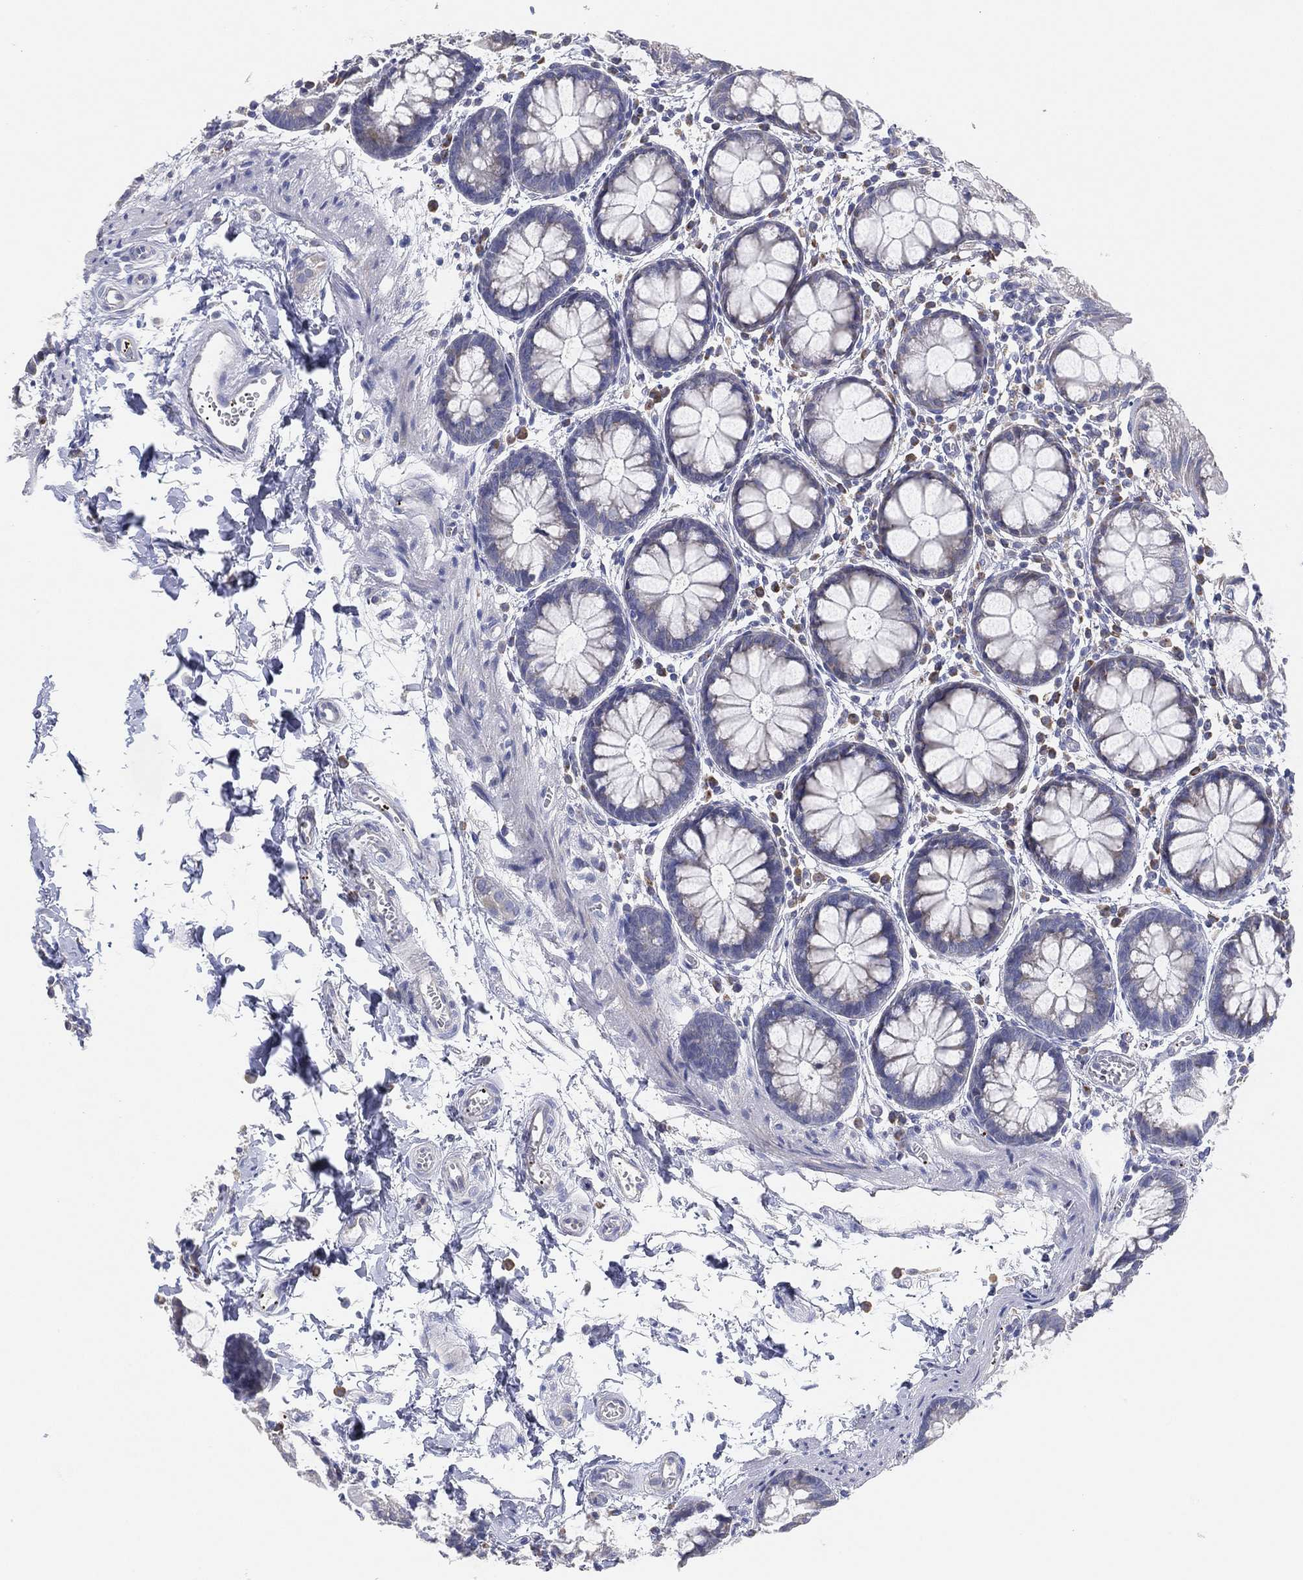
{"staining": {"intensity": "negative", "quantity": "none", "location": "none"}, "tissue": "rectum", "cell_type": "Glandular cells", "image_type": "normal", "snomed": [{"axis": "morphology", "description": "Normal tissue, NOS"}, {"axis": "topography", "description": "Rectum"}], "caption": "The micrograph displays no staining of glandular cells in normal rectum. (DAB immunohistochemistry, high magnification).", "gene": "TMEM40", "patient": {"sex": "male", "age": 57}}